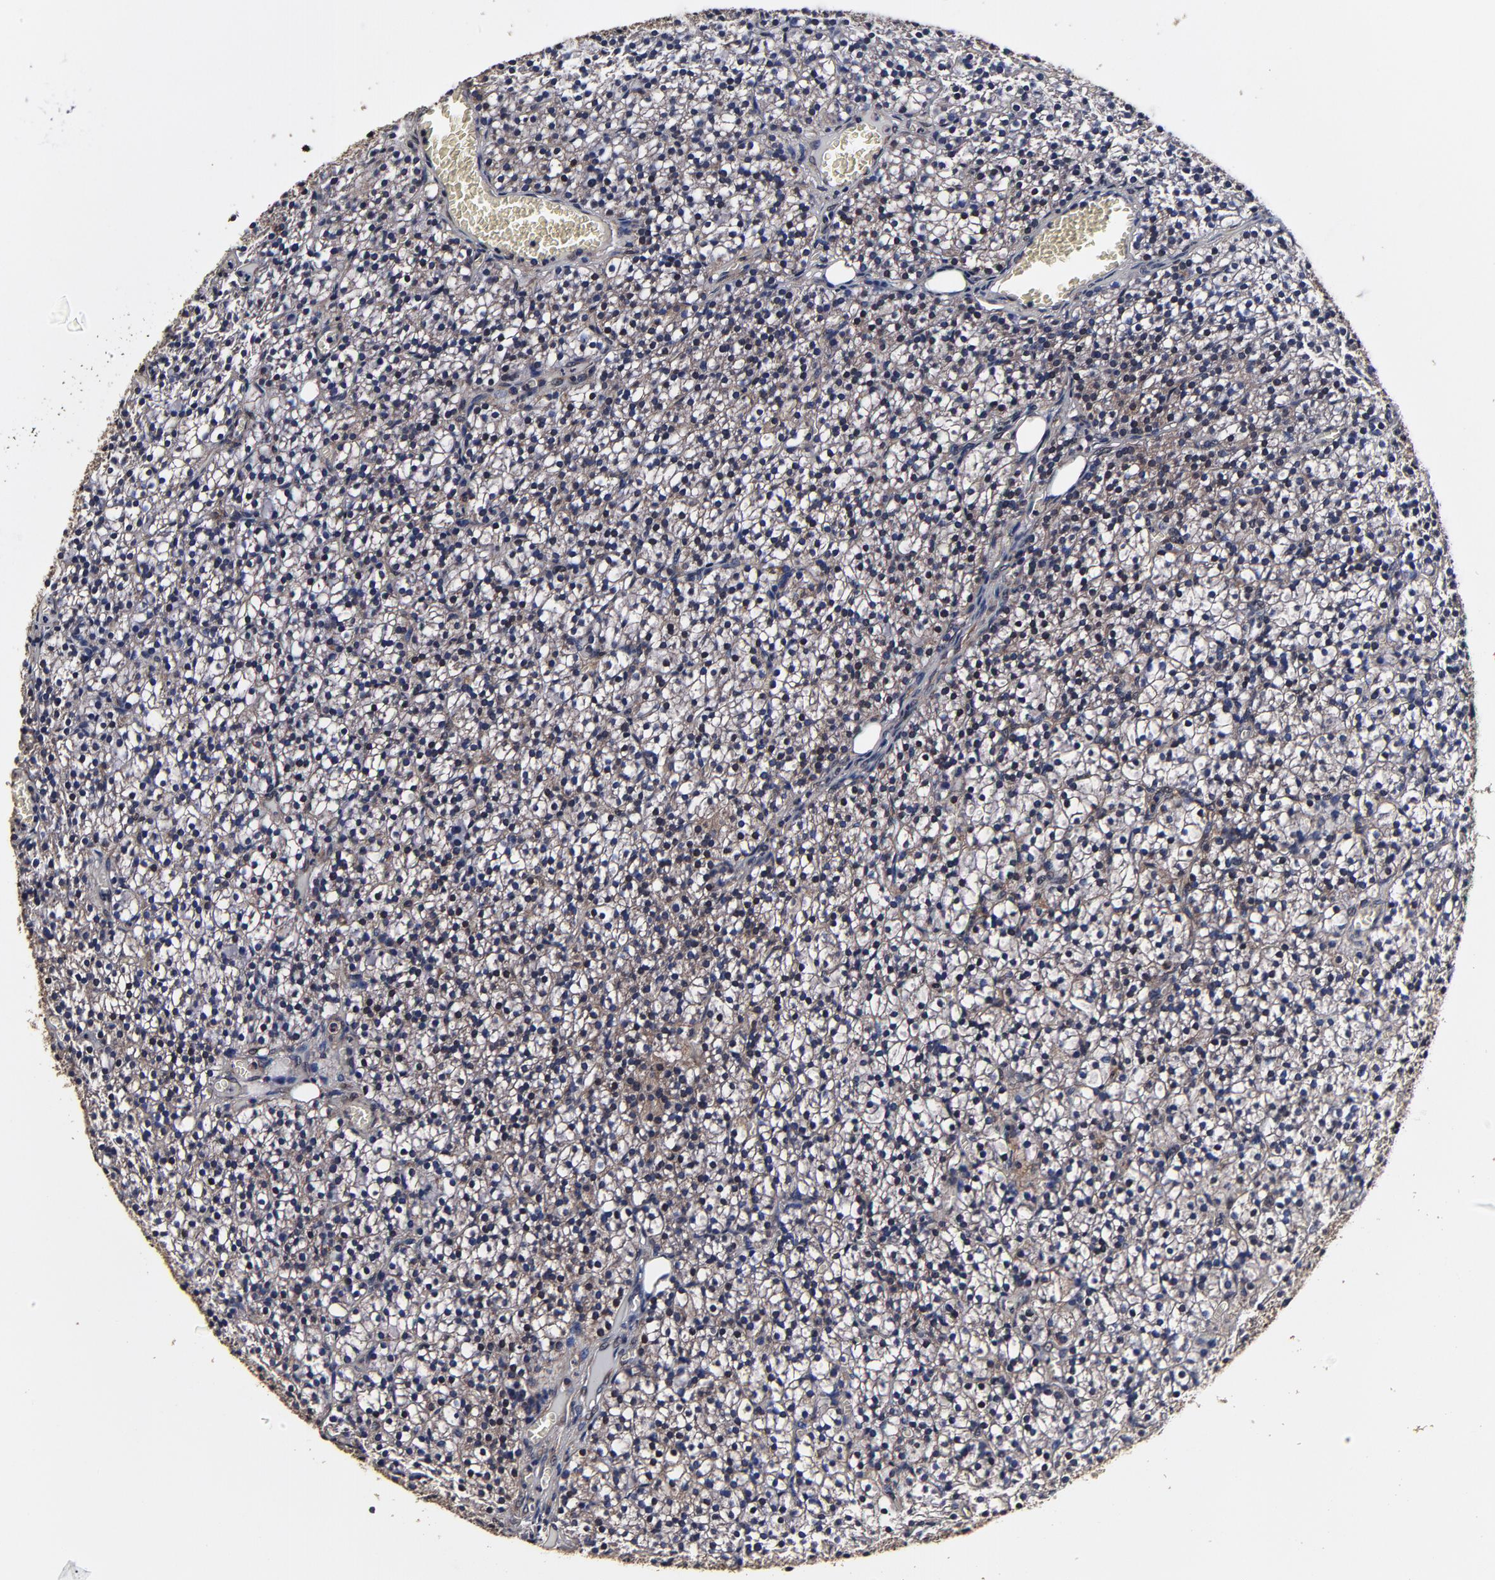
{"staining": {"intensity": "weak", "quantity": ">75%", "location": "cytoplasmic/membranous"}, "tissue": "parathyroid gland", "cell_type": "Glandular cells", "image_type": "normal", "snomed": [{"axis": "morphology", "description": "Normal tissue, NOS"}, {"axis": "topography", "description": "Parathyroid gland"}], "caption": "Immunohistochemical staining of benign parathyroid gland shows low levels of weak cytoplasmic/membranous expression in about >75% of glandular cells.", "gene": "MMP15", "patient": {"sex": "female", "age": 17}}